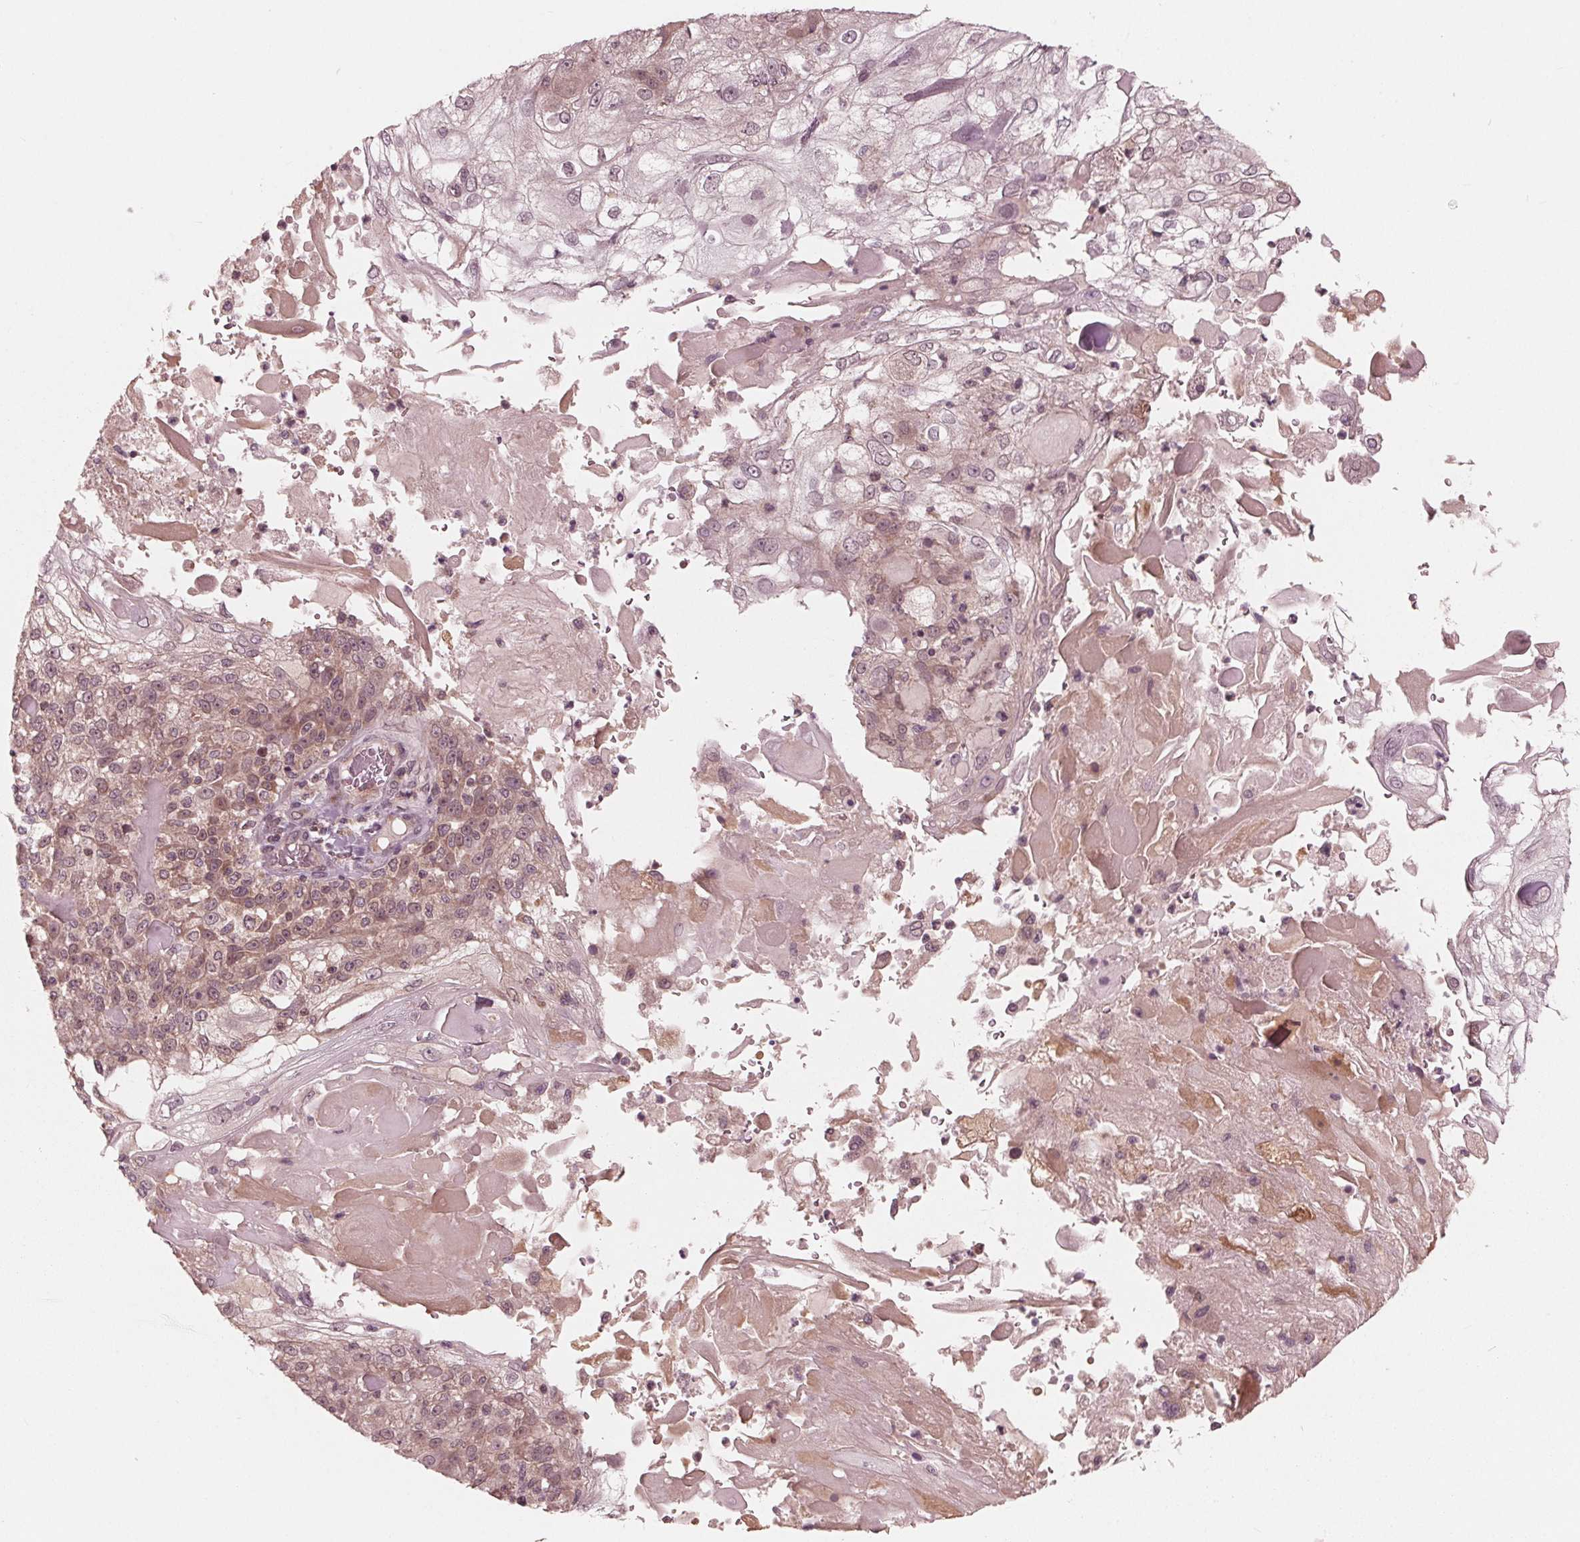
{"staining": {"intensity": "weak", "quantity": ">75%", "location": "cytoplasmic/membranous"}, "tissue": "skin cancer", "cell_type": "Tumor cells", "image_type": "cancer", "snomed": [{"axis": "morphology", "description": "Normal tissue, NOS"}, {"axis": "morphology", "description": "Squamous cell carcinoma, NOS"}, {"axis": "topography", "description": "Skin"}], "caption": "Protein expression analysis of human skin squamous cell carcinoma reveals weak cytoplasmic/membranous expression in about >75% of tumor cells.", "gene": "UBALD1", "patient": {"sex": "female", "age": 83}}